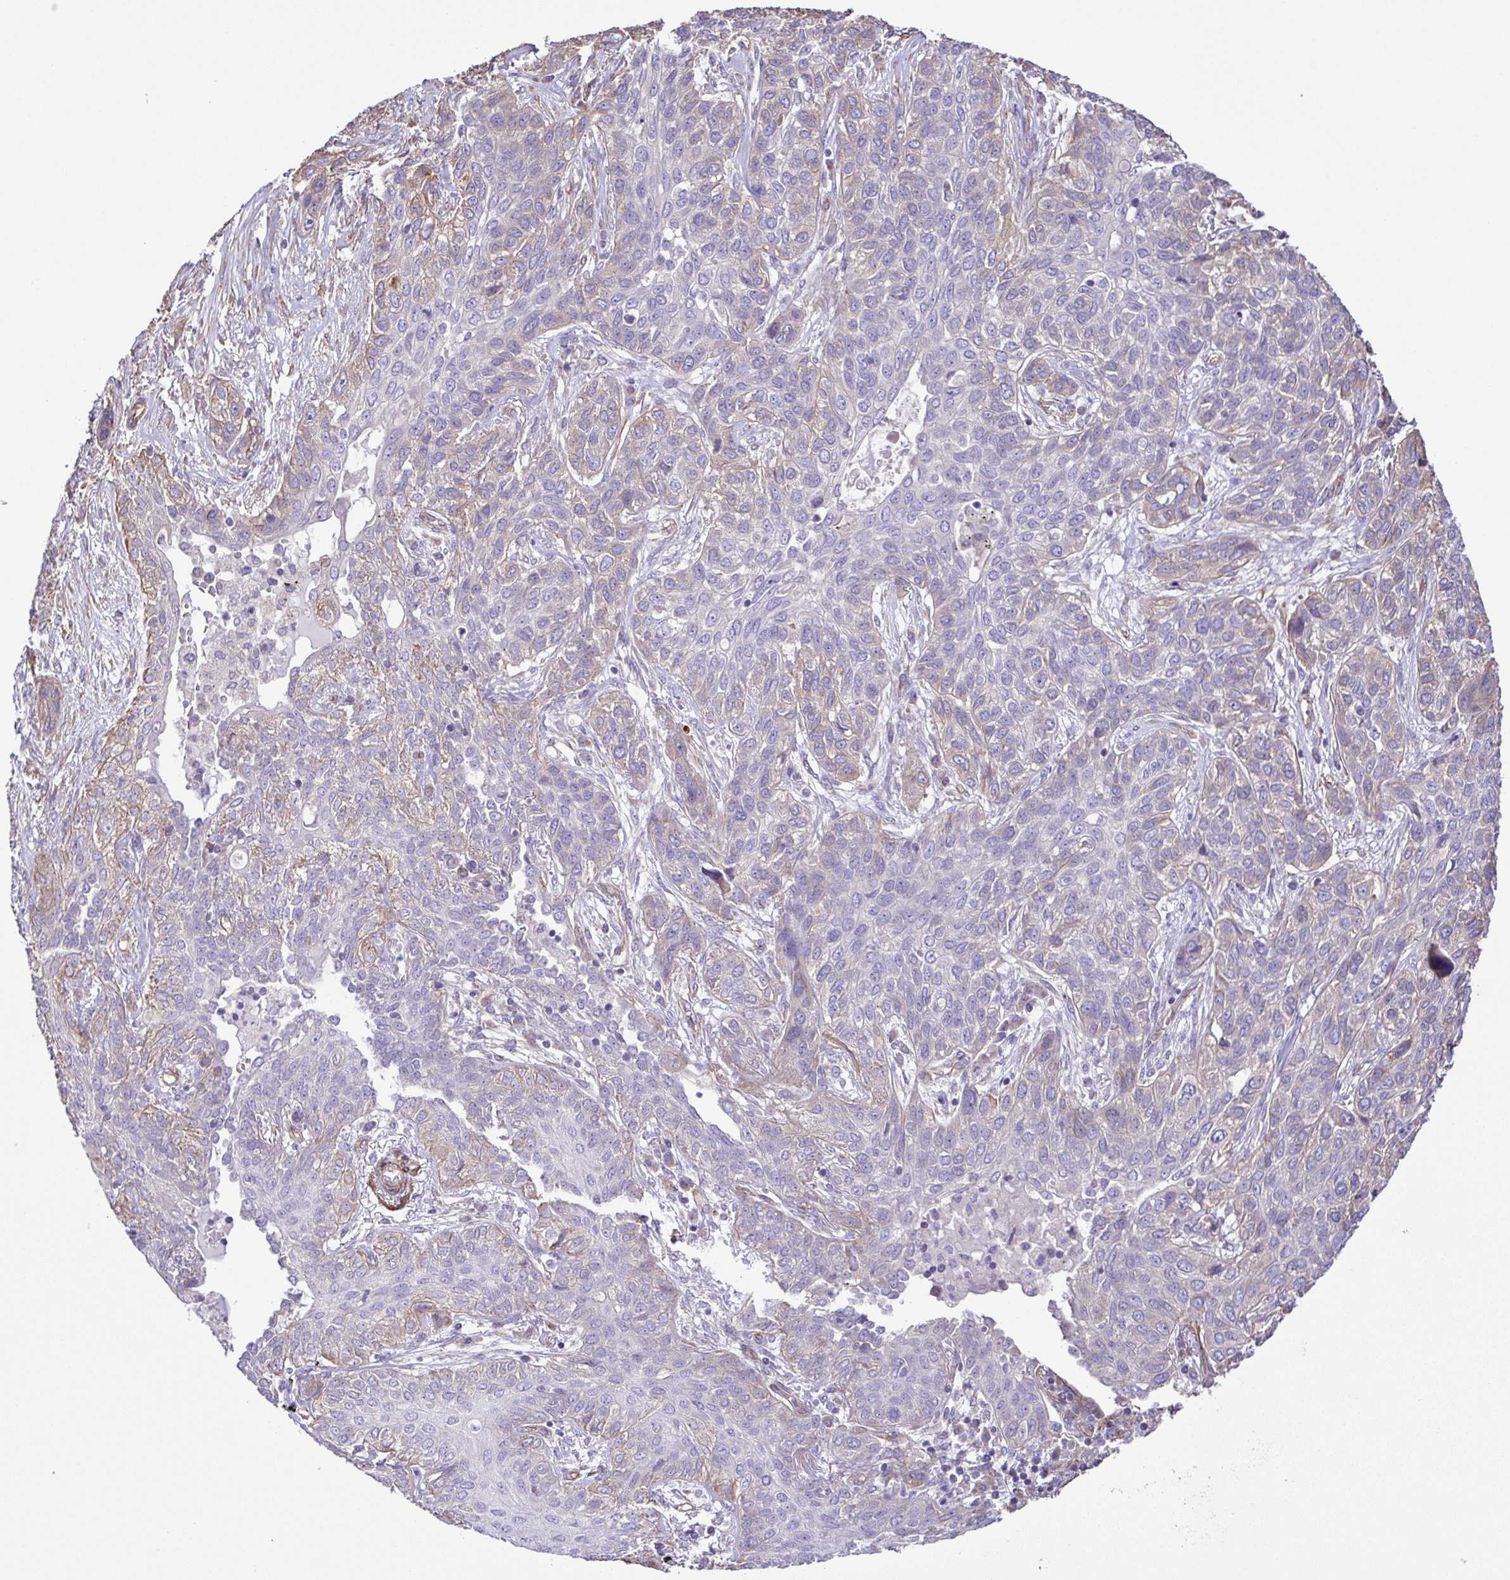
{"staining": {"intensity": "weak", "quantity": "<25%", "location": "cytoplasmic/membranous"}, "tissue": "lung cancer", "cell_type": "Tumor cells", "image_type": "cancer", "snomed": [{"axis": "morphology", "description": "Squamous cell carcinoma, NOS"}, {"axis": "topography", "description": "Lung"}], "caption": "Immunohistochemical staining of human squamous cell carcinoma (lung) reveals no significant positivity in tumor cells.", "gene": "FLT1", "patient": {"sex": "female", "age": 70}}